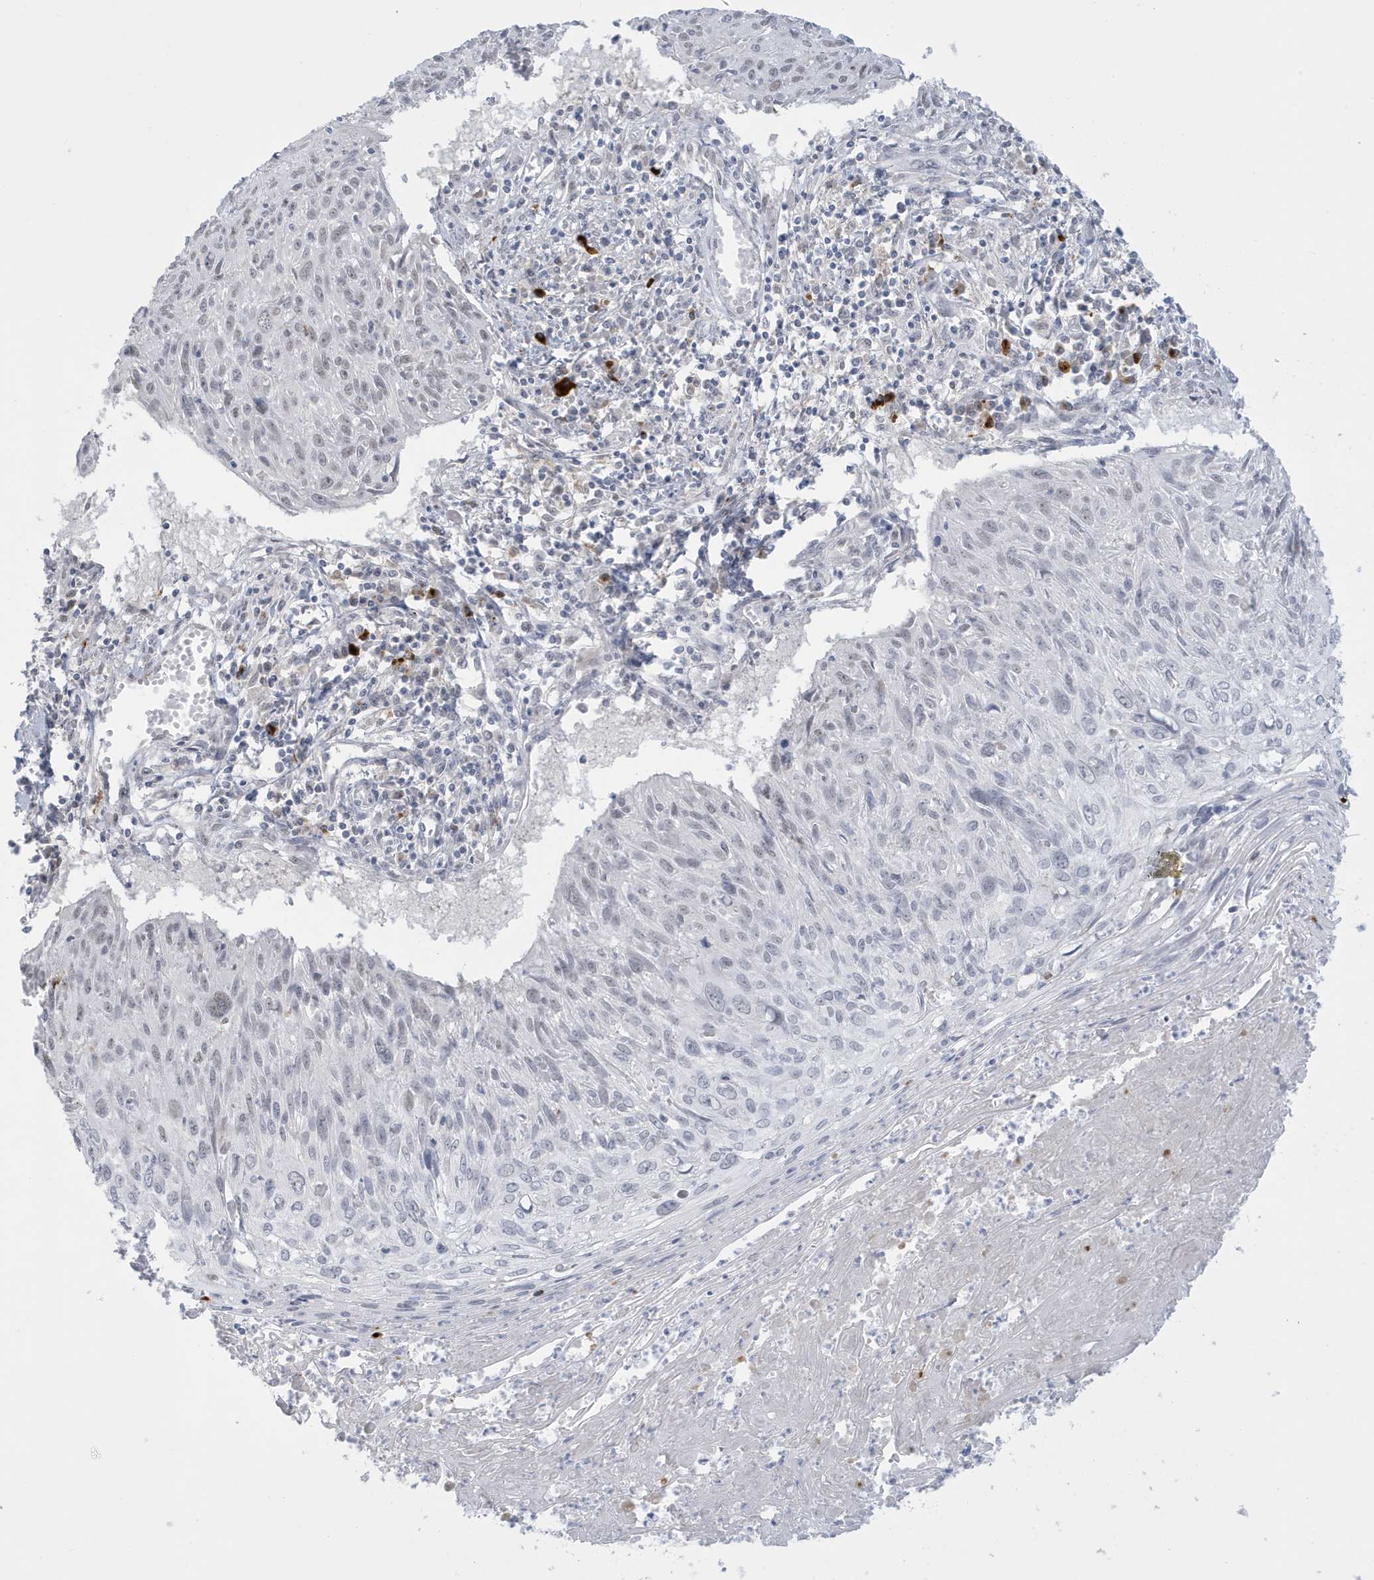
{"staining": {"intensity": "negative", "quantity": "none", "location": "none"}, "tissue": "cervical cancer", "cell_type": "Tumor cells", "image_type": "cancer", "snomed": [{"axis": "morphology", "description": "Squamous cell carcinoma, NOS"}, {"axis": "topography", "description": "Cervix"}], "caption": "Tumor cells are negative for protein expression in human cervical cancer.", "gene": "HERC6", "patient": {"sex": "female", "age": 51}}